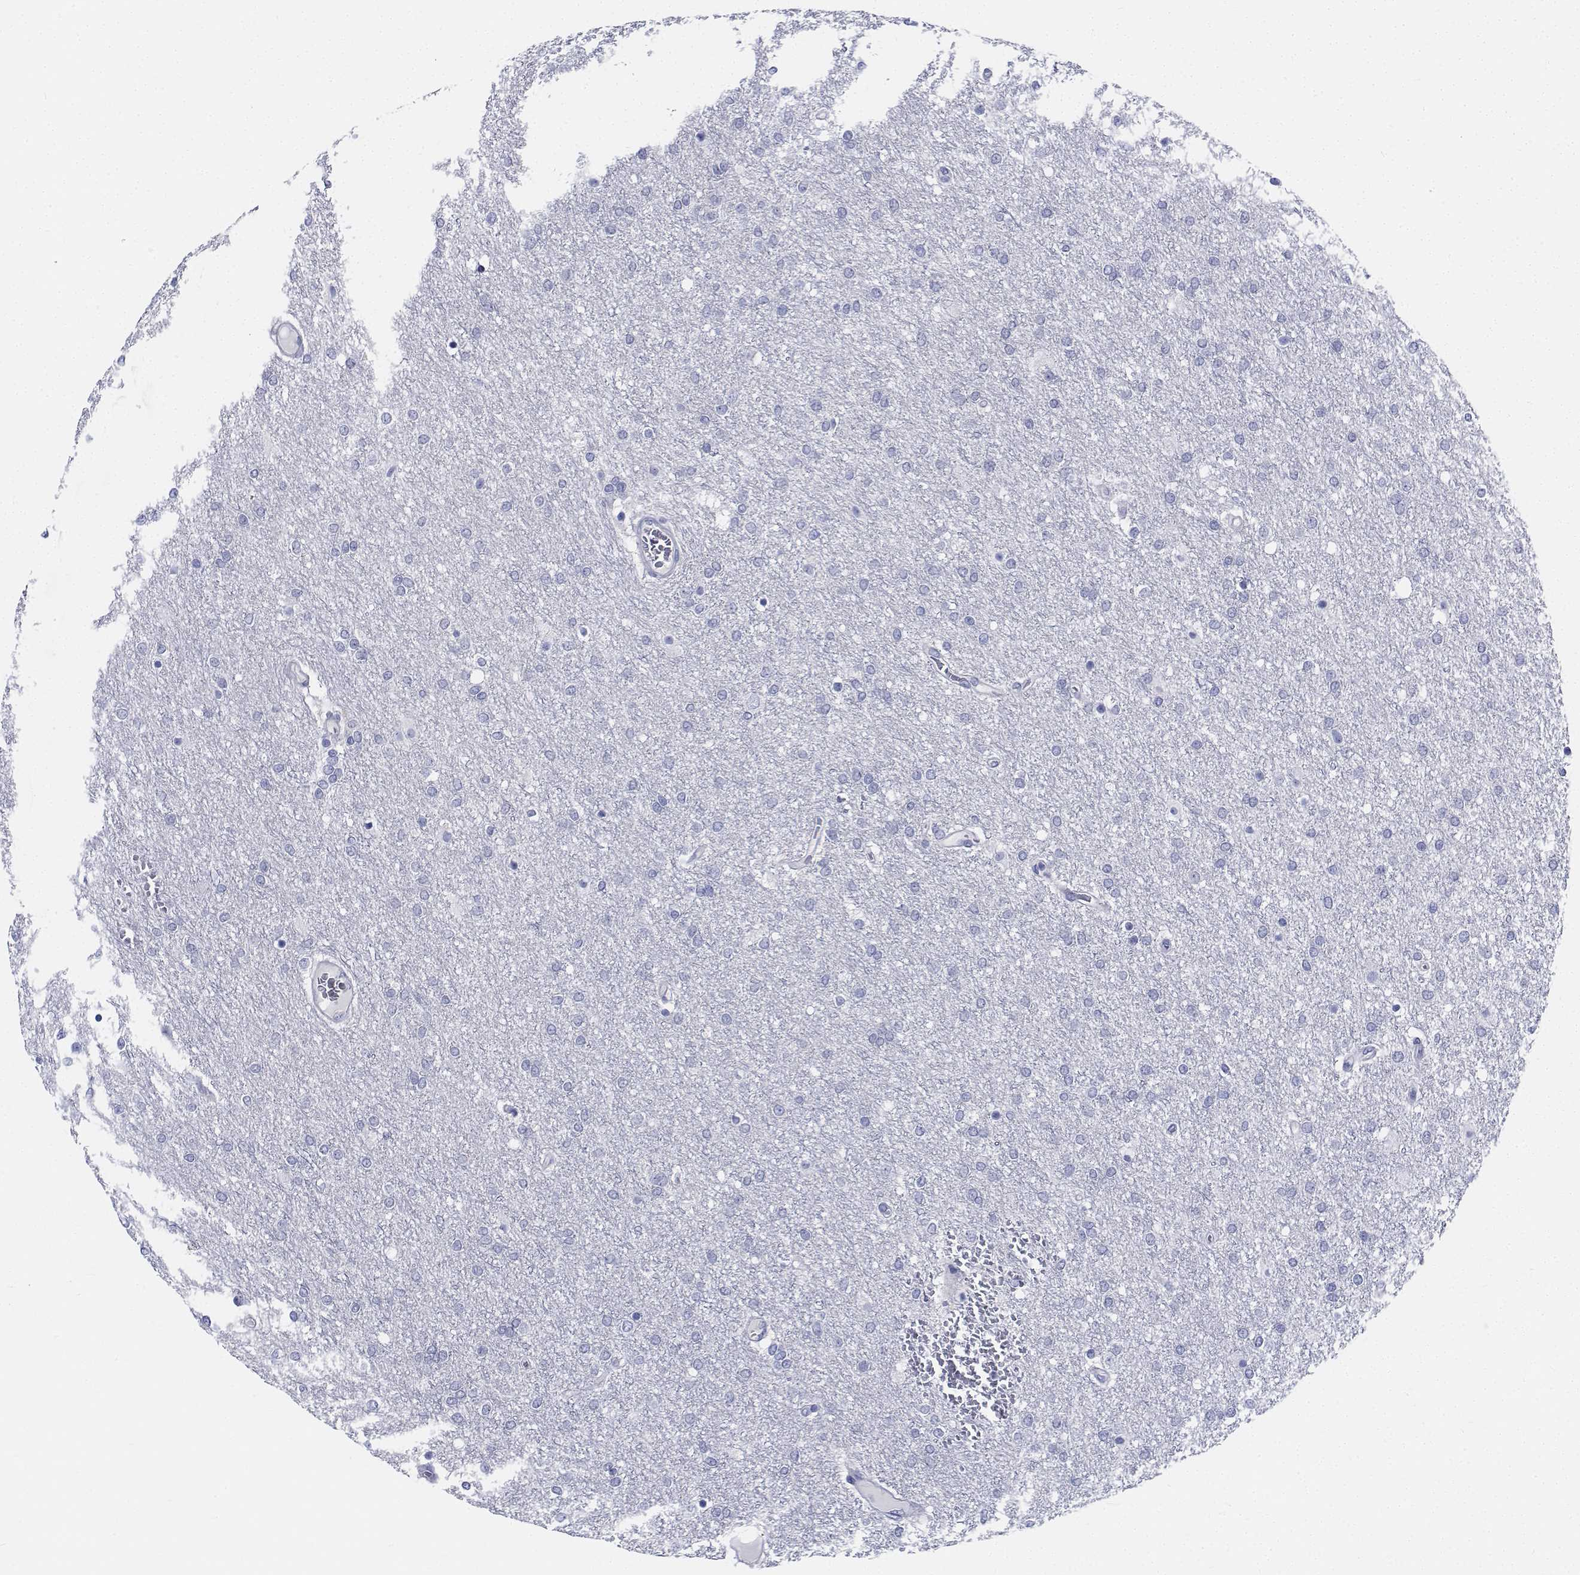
{"staining": {"intensity": "negative", "quantity": "none", "location": "none"}, "tissue": "glioma", "cell_type": "Tumor cells", "image_type": "cancer", "snomed": [{"axis": "morphology", "description": "Glioma, malignant, High grade"}, {"axis": "topography", "description": "Brain"}], "caption": "Glioma was stained to show a protein in brown. There is no significant expression in tumor cells.", "gene": "CDHR3", "patient": {"sex": "female", "age": 61}}